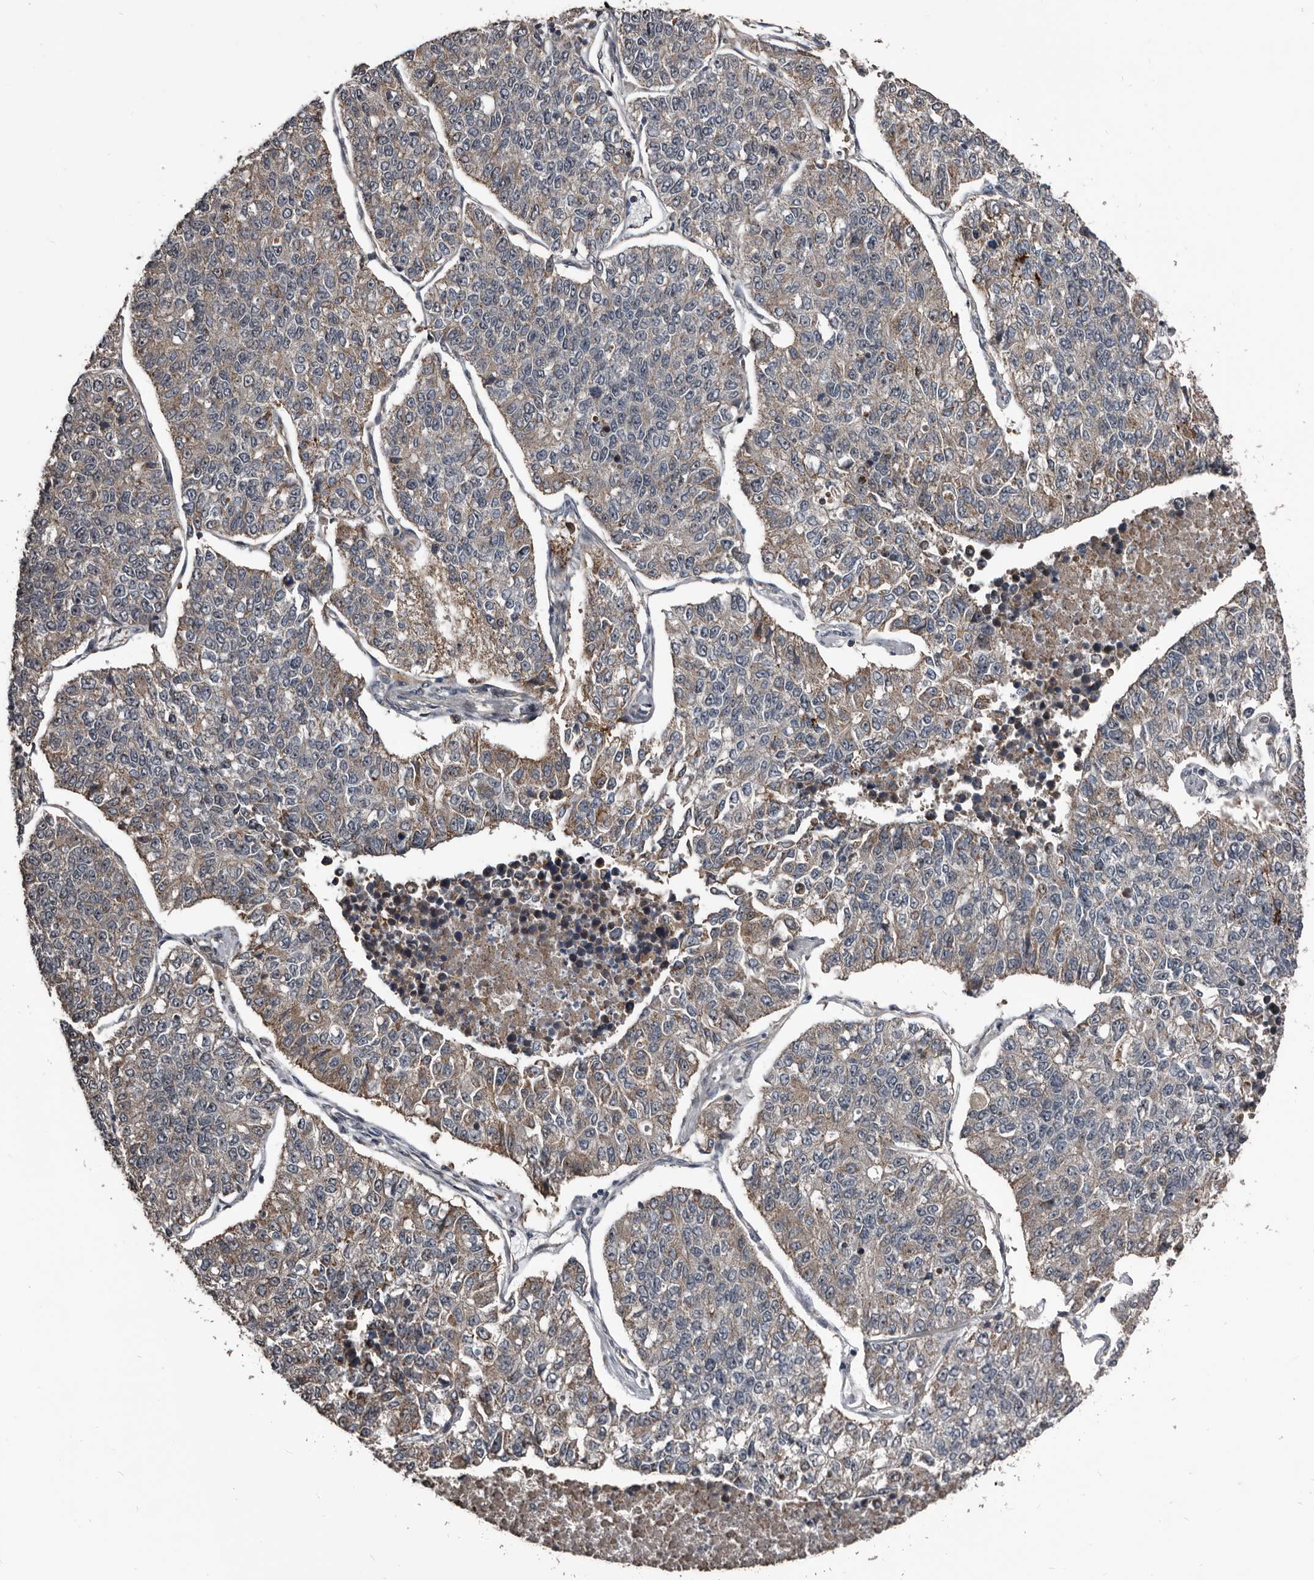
{"staining": {"intensity": "weak", "quantity": "25%-75%", "location": "cytoplasmic/membranous"}, "tissue": "lung cancer", "cell_type": "Tumor cells", "image_type": "cancer", "snomed": [{"axis": "morphology", "description": "Adenocarcinoma, NOS"}, {"axis": "topography", "description": "Lung"}], "caption": "Lung cancer (adenocarcinoma) stained with a protein marker shows weak staining in tumor cells.", "gene": "DHPS", "patient": {"sex": "male", "age": 49}}